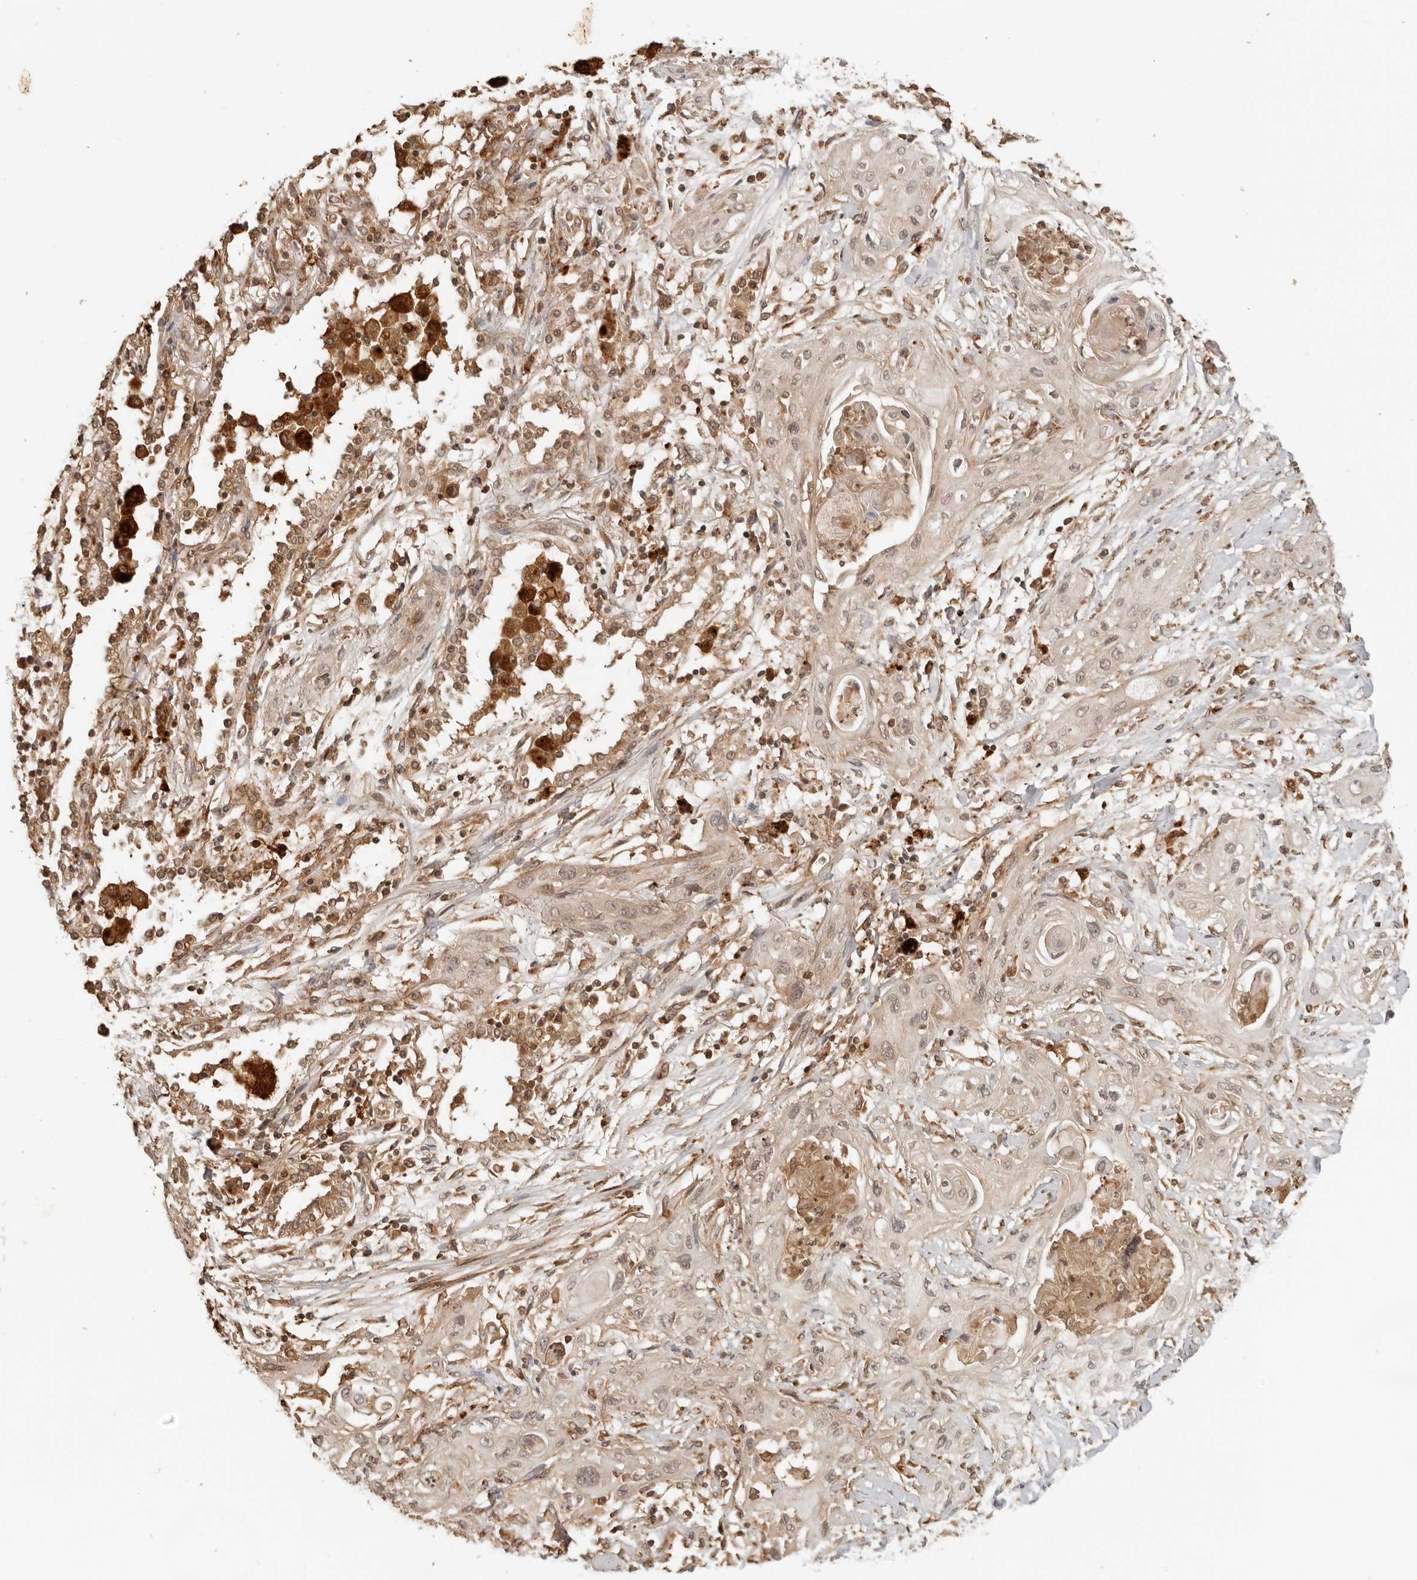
{"staining": {"intensity": "weak", "quantity": ">75%", "location": "cytoplasmic/membranous,nuclear"}, "tissue": "lung cancer", "cell_type": "Tumor cells", "image_type": "cancer", "snomed": [{"axis": "morphology", "description": "Squamous cell carcinoma, NOS"}, {"axis": "topography", "description": "Lung"}], "caption": "Immunohistochemistry (IHC) of lung squamous cell carcinoma demonstrates low levels of weak cytoplasmic/membranous and nuclear staining in approximately >75% of tumor cells.", "gene": "IKBKE", "patient": {"sex": "female", "age": 47}}